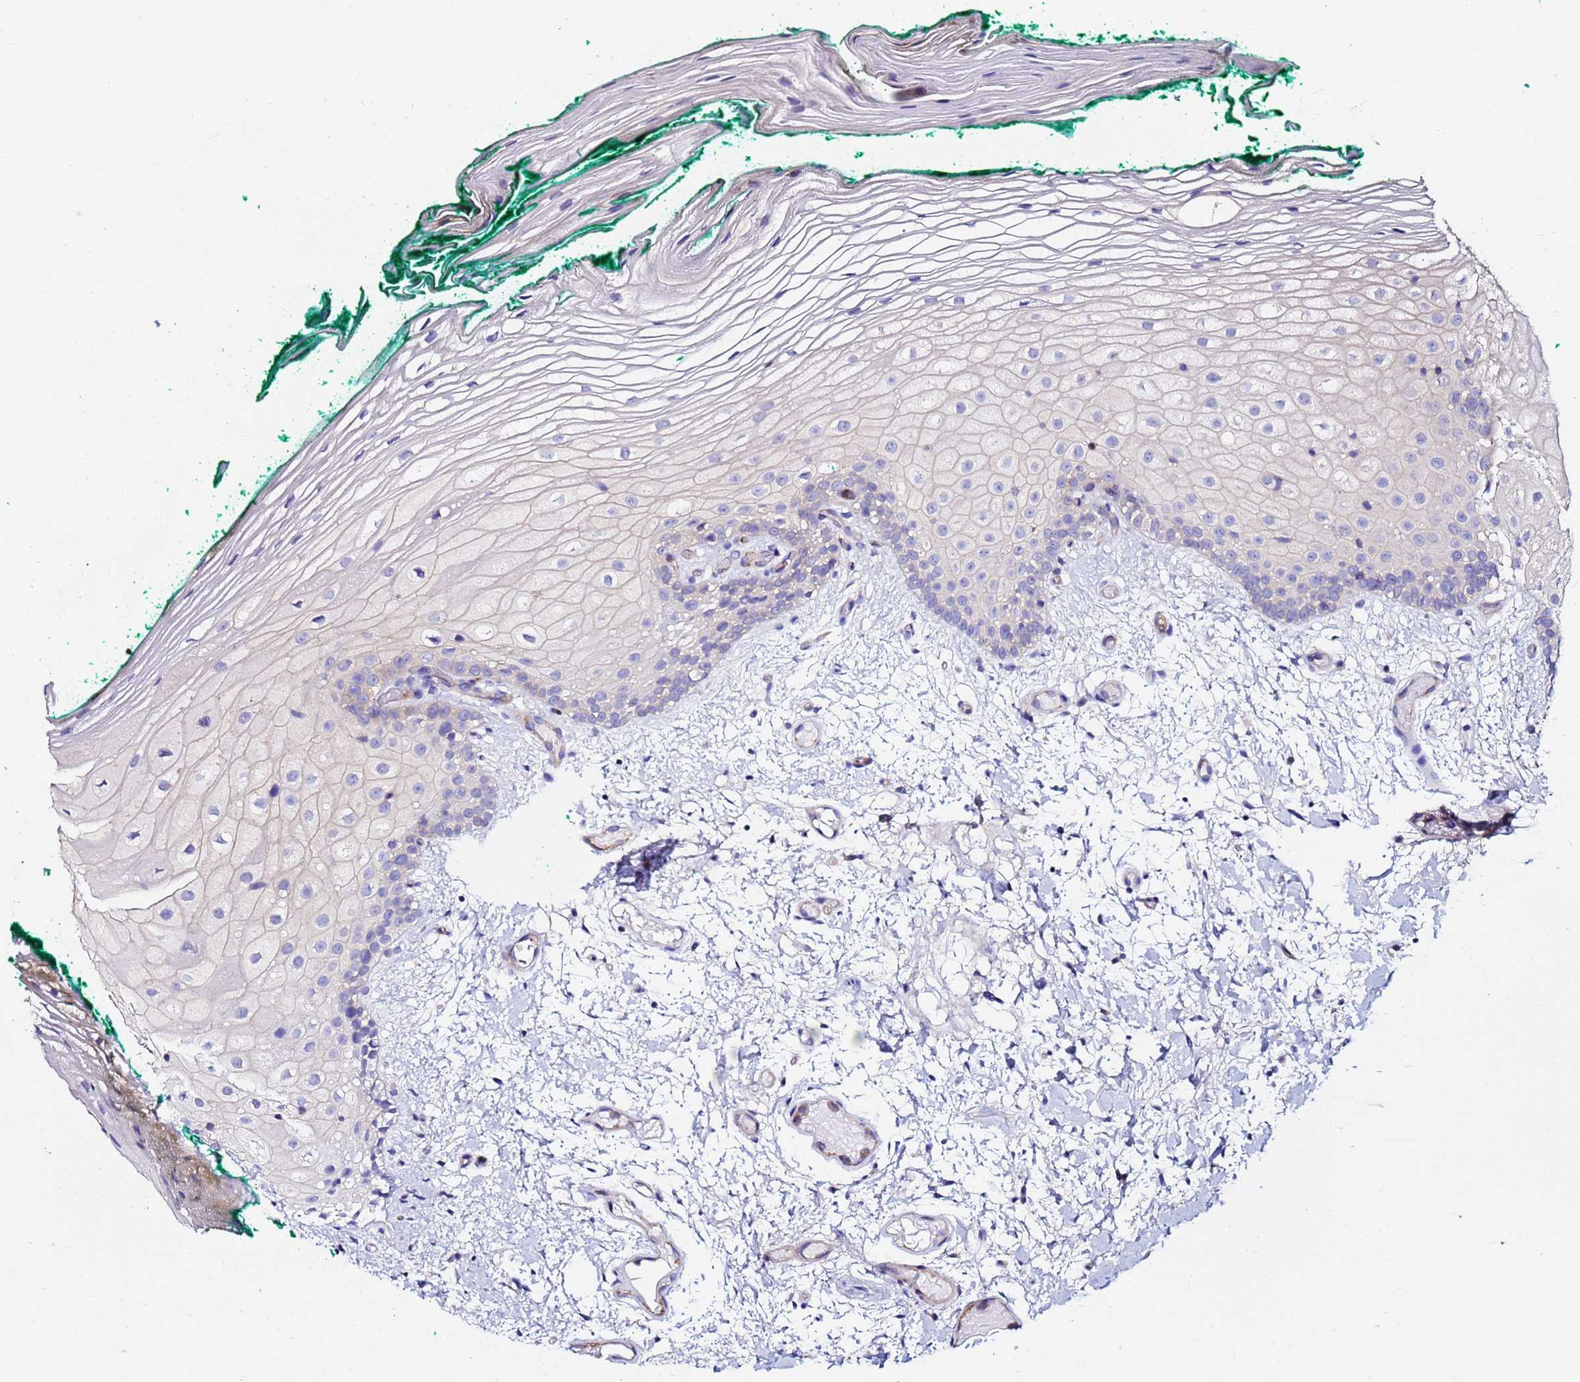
{"staining": {"intensity": "weak", "quantity": "<25%", "location": "cytoplasmic/membranous"}, "tissue": "oral mucosa", "cell_type": "Squamous epithelial cells", "image_type": "normal", "snomed": [{"axis": "morphology", "description": "Normal tissue, NOS"}, {"axis": "morphology", "description": "Relapse melanoma"}, {"axis": "topography", "description": "Oral tissue"}], "caption": "This is an IHC histopathology image of unremarkable oral mucosa. There is no expression in squamous epithelial cells.", "gene": "POTEE", "patient": {"sex": "female", "age": 83}}